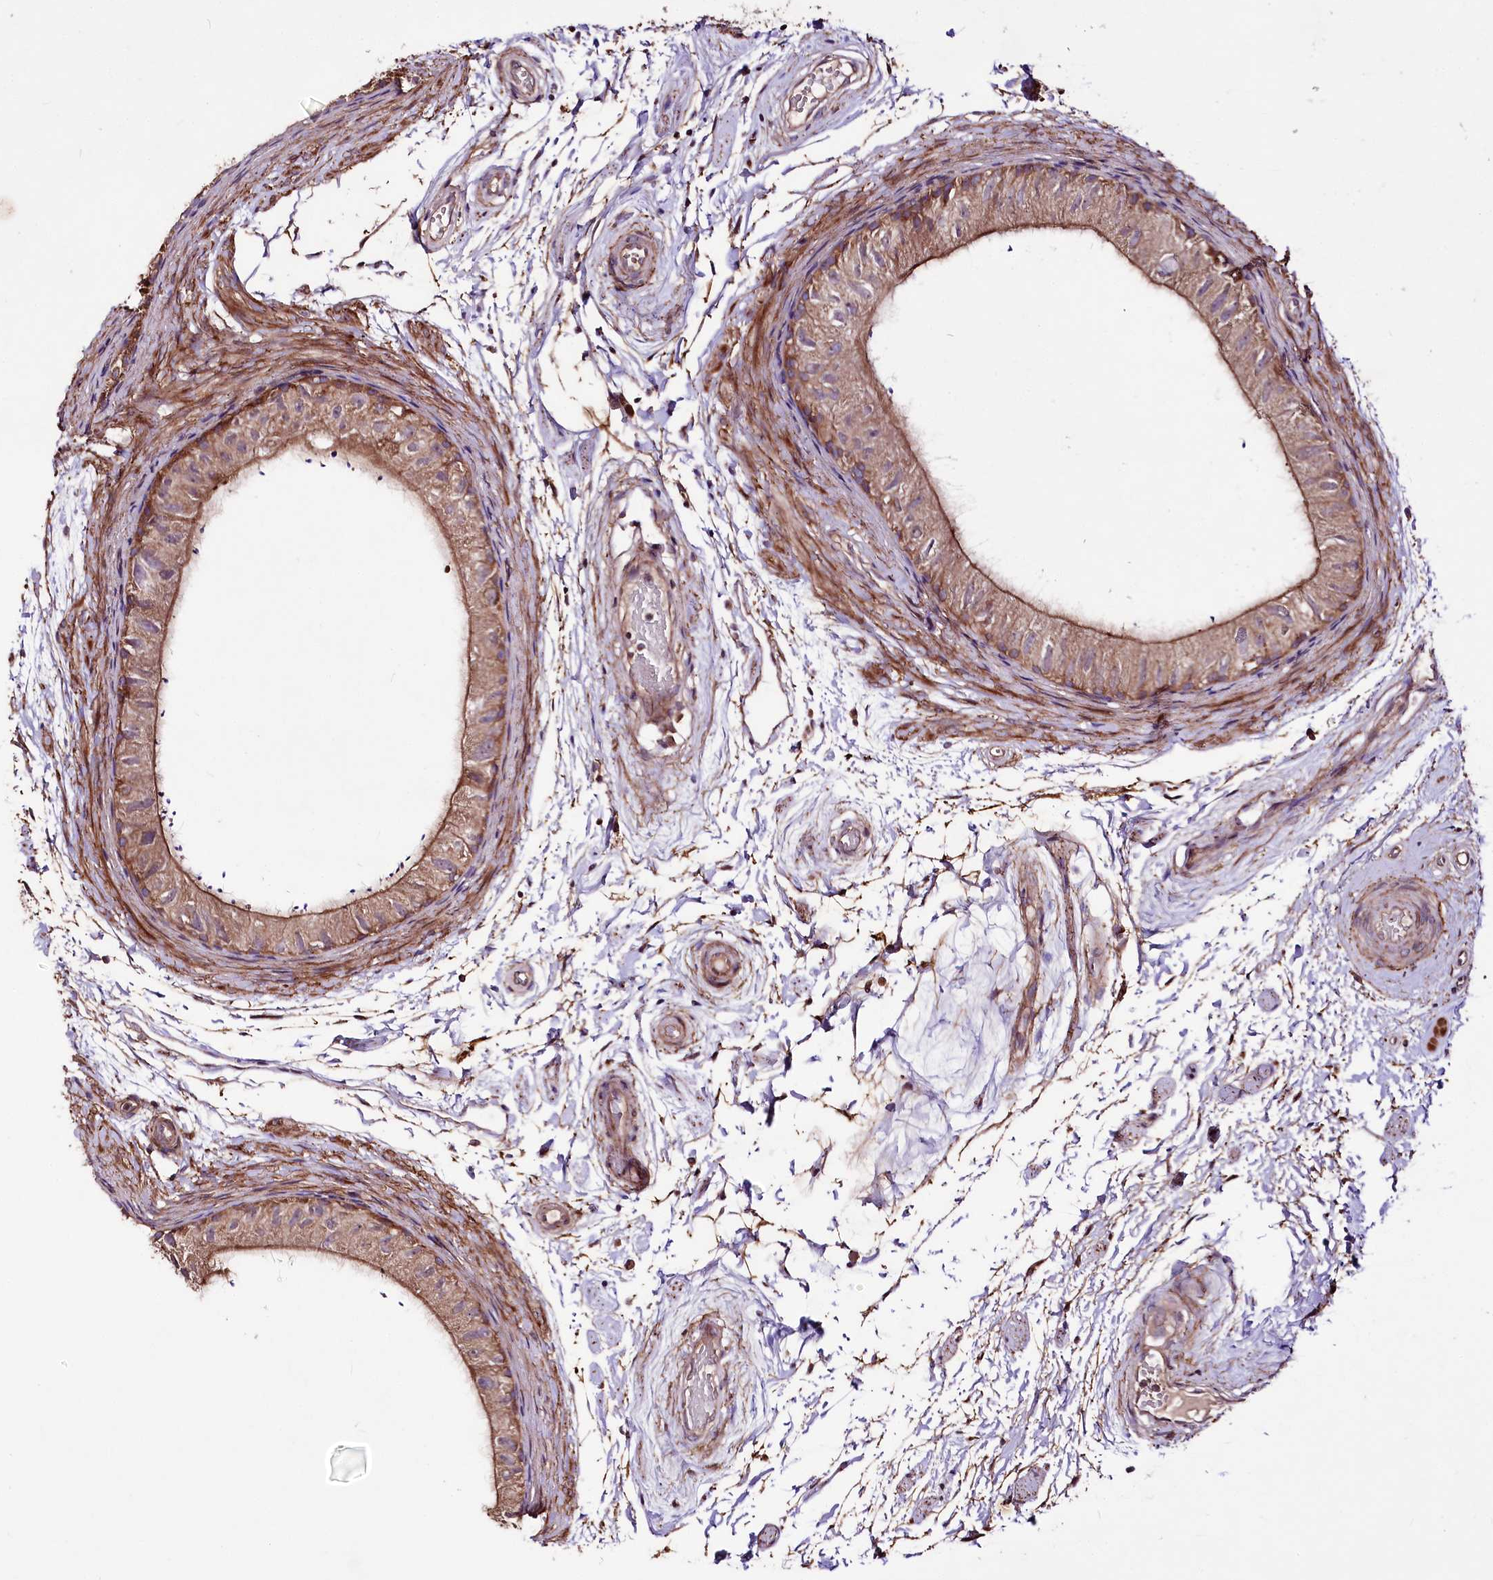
{"staining": {"intensity": "moderate", "quantity": ">75%", "location": "cytoplasmic/membranous"}, "tissue": "epididymis", "cell_type": "Glandular cells", "image_type": "normal", "snomed": [{"axis": "morphology", "description": "Normal tissue, NOS"}, {"axis": "topography", "description": "Epididymis"}], "caption": "The immunohistochemical stain highlights moderate cytoplasmic/membranous staining in glandular cells of benign epididymis.", "gene": "WWC1", "patient": {"sex": "male", "age": 50}}